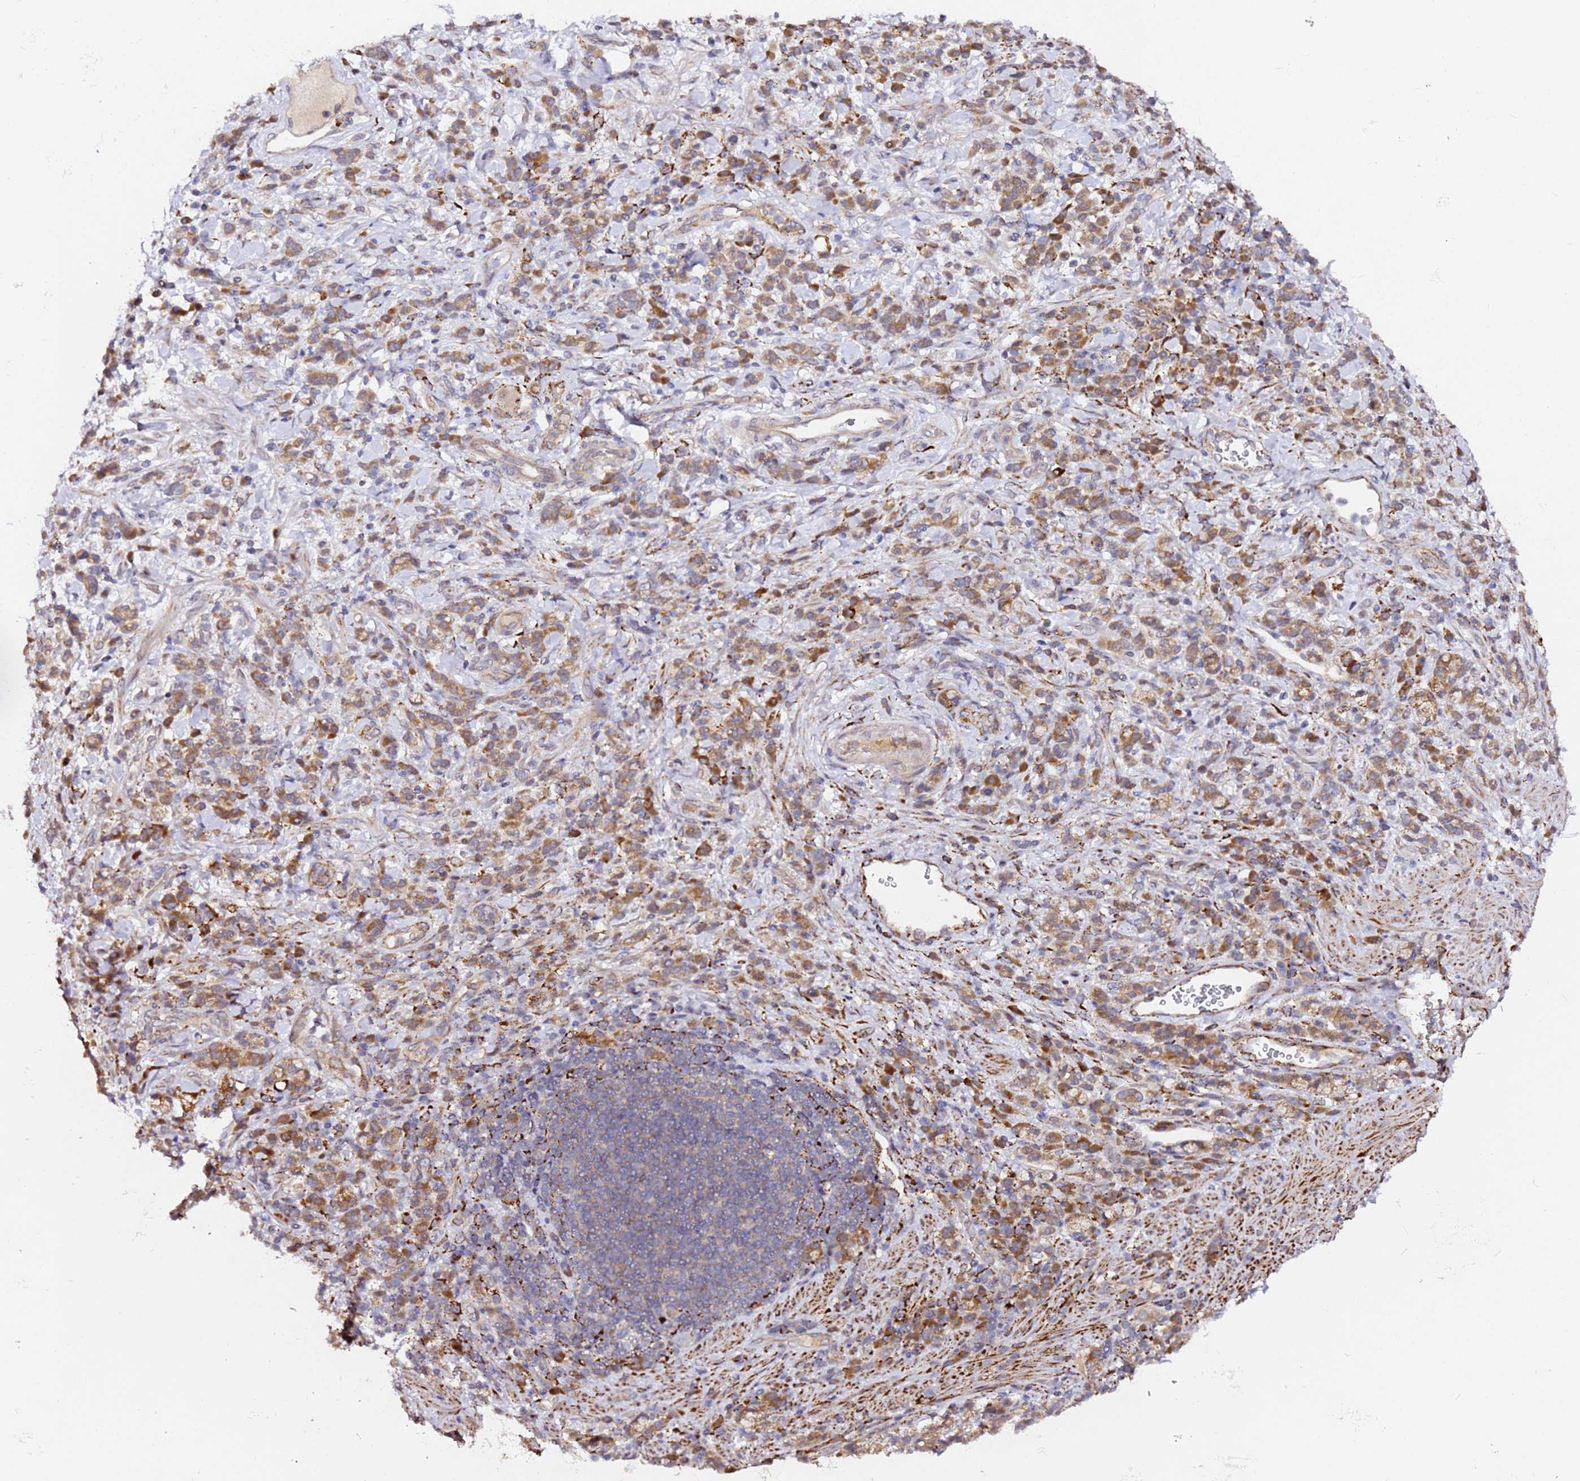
{"staining": {"intensity": "moderate", "quantity": ">75%", "location": "cytoplasmic/membranous"}, "tissue": "stomach cancer", "cell_type": "Tumor cells", "image_type": "cancer", "snomed": [{"axis": "morphology", "description": "Adenocarcinoma, NOS"}, {"axis": "topography", "description": "Stomach"}], "caption": "The immunohistochemical stain labels moderate cytoplasmic/membranous positivity in tumor cells of stomach adenocarcinoma tissue.", "gene": "ALG11", "patient": {"sex": "male", "age": 77}}